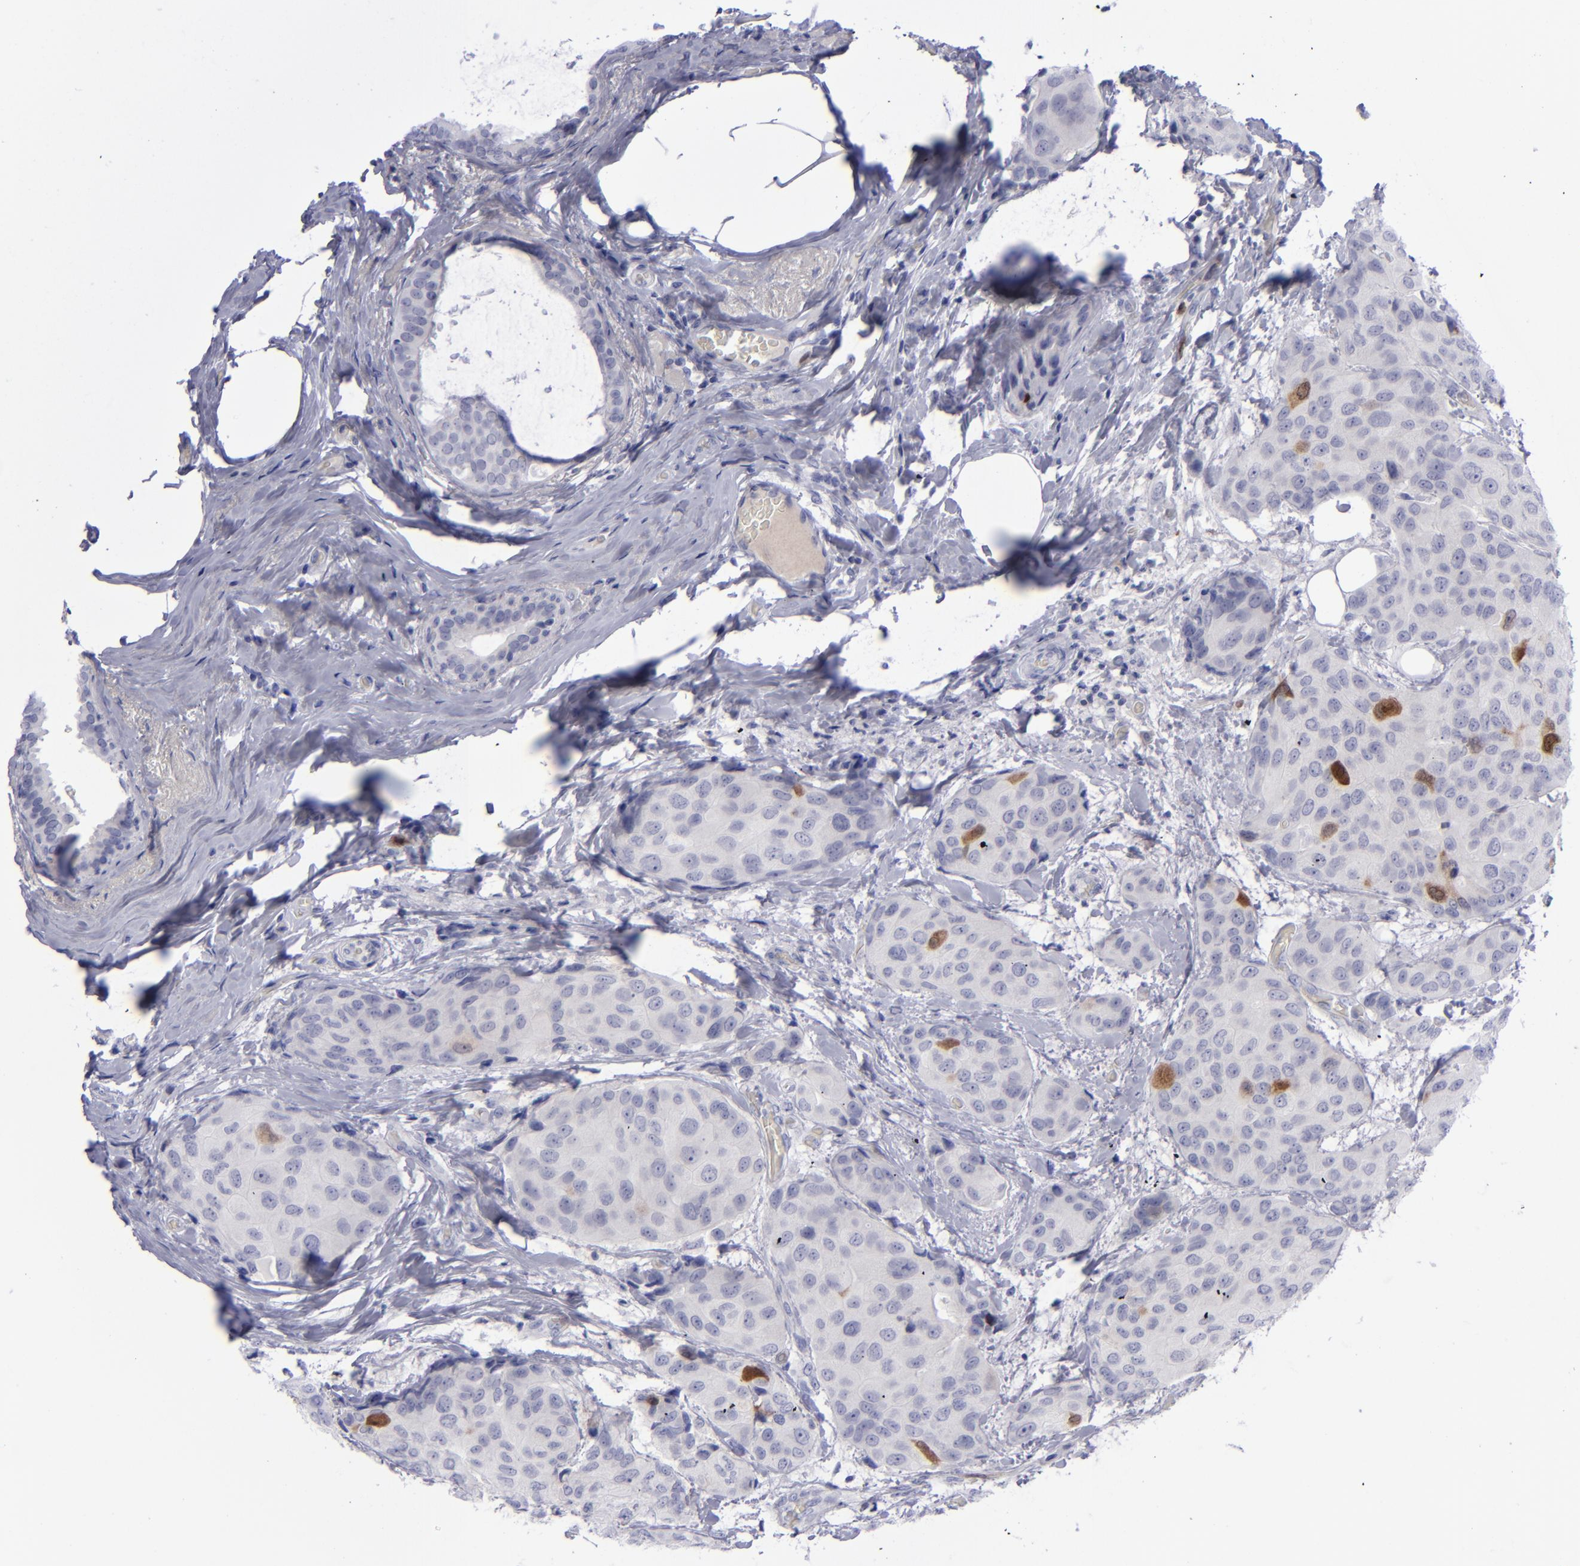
{"staining": {"intensity": "moderate", "quantity": "<25%", "location": "cytoplasmic/membranous,nuclear"}, "tissue": "breast cancer", "cell_type": "Tumor cells", "image_type": "cancer", "snomed": [{"axis": "morphology", "description": "Duct carcinoma"}, {"axis": "topography", "description": "Breast"}], "caption": "Moderate cytoplasmic/membranous and nuclear protein expression is present in about <25% of tumor cells in breast cancer (invasive ductal carcinoma).", "gene": "AURKA", "patient": {"sex": "female", "age": 68}}